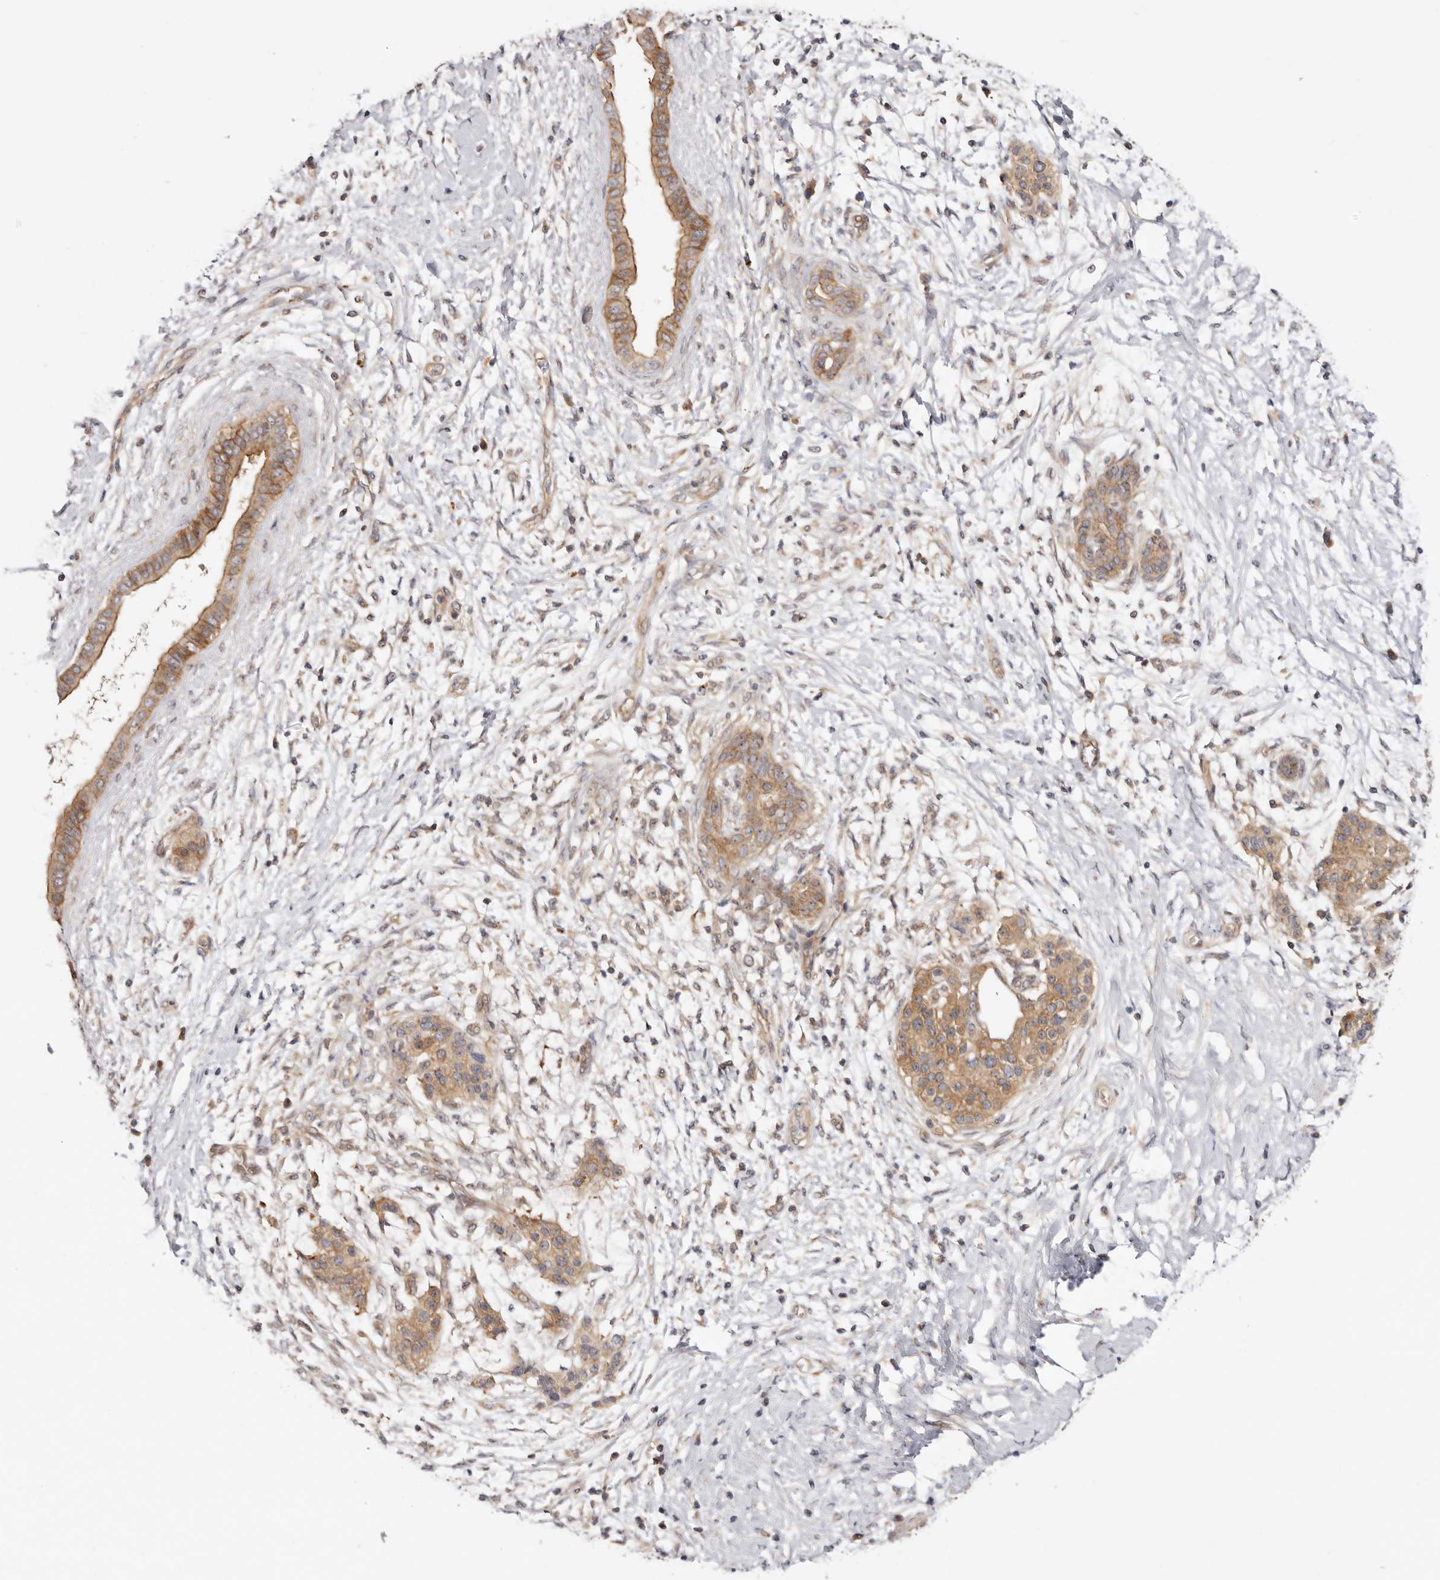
{"staining": {"intensity": "moderate", "quantity": ">75%", "location": "cytoplasmic/membranous,nuclear"}, "tissue": "pancreatic cancer", "cell_type": "Tumor cells", "image_type": "cancer", "snomed": [{"axis": "morphology", "description": "Adenocarcinoma, NOS"}, {"axis": "topography", "description": "Pancreas"}], "caption": "Human pancreatic adenocarcinoma stained for a protein (brown) displays moderate cytoplasmic/membranous and nuclear positive expression in about >75% of tumor cells.", "gene": "PANK4", "patient": {"sex": "male", "age": 58}}